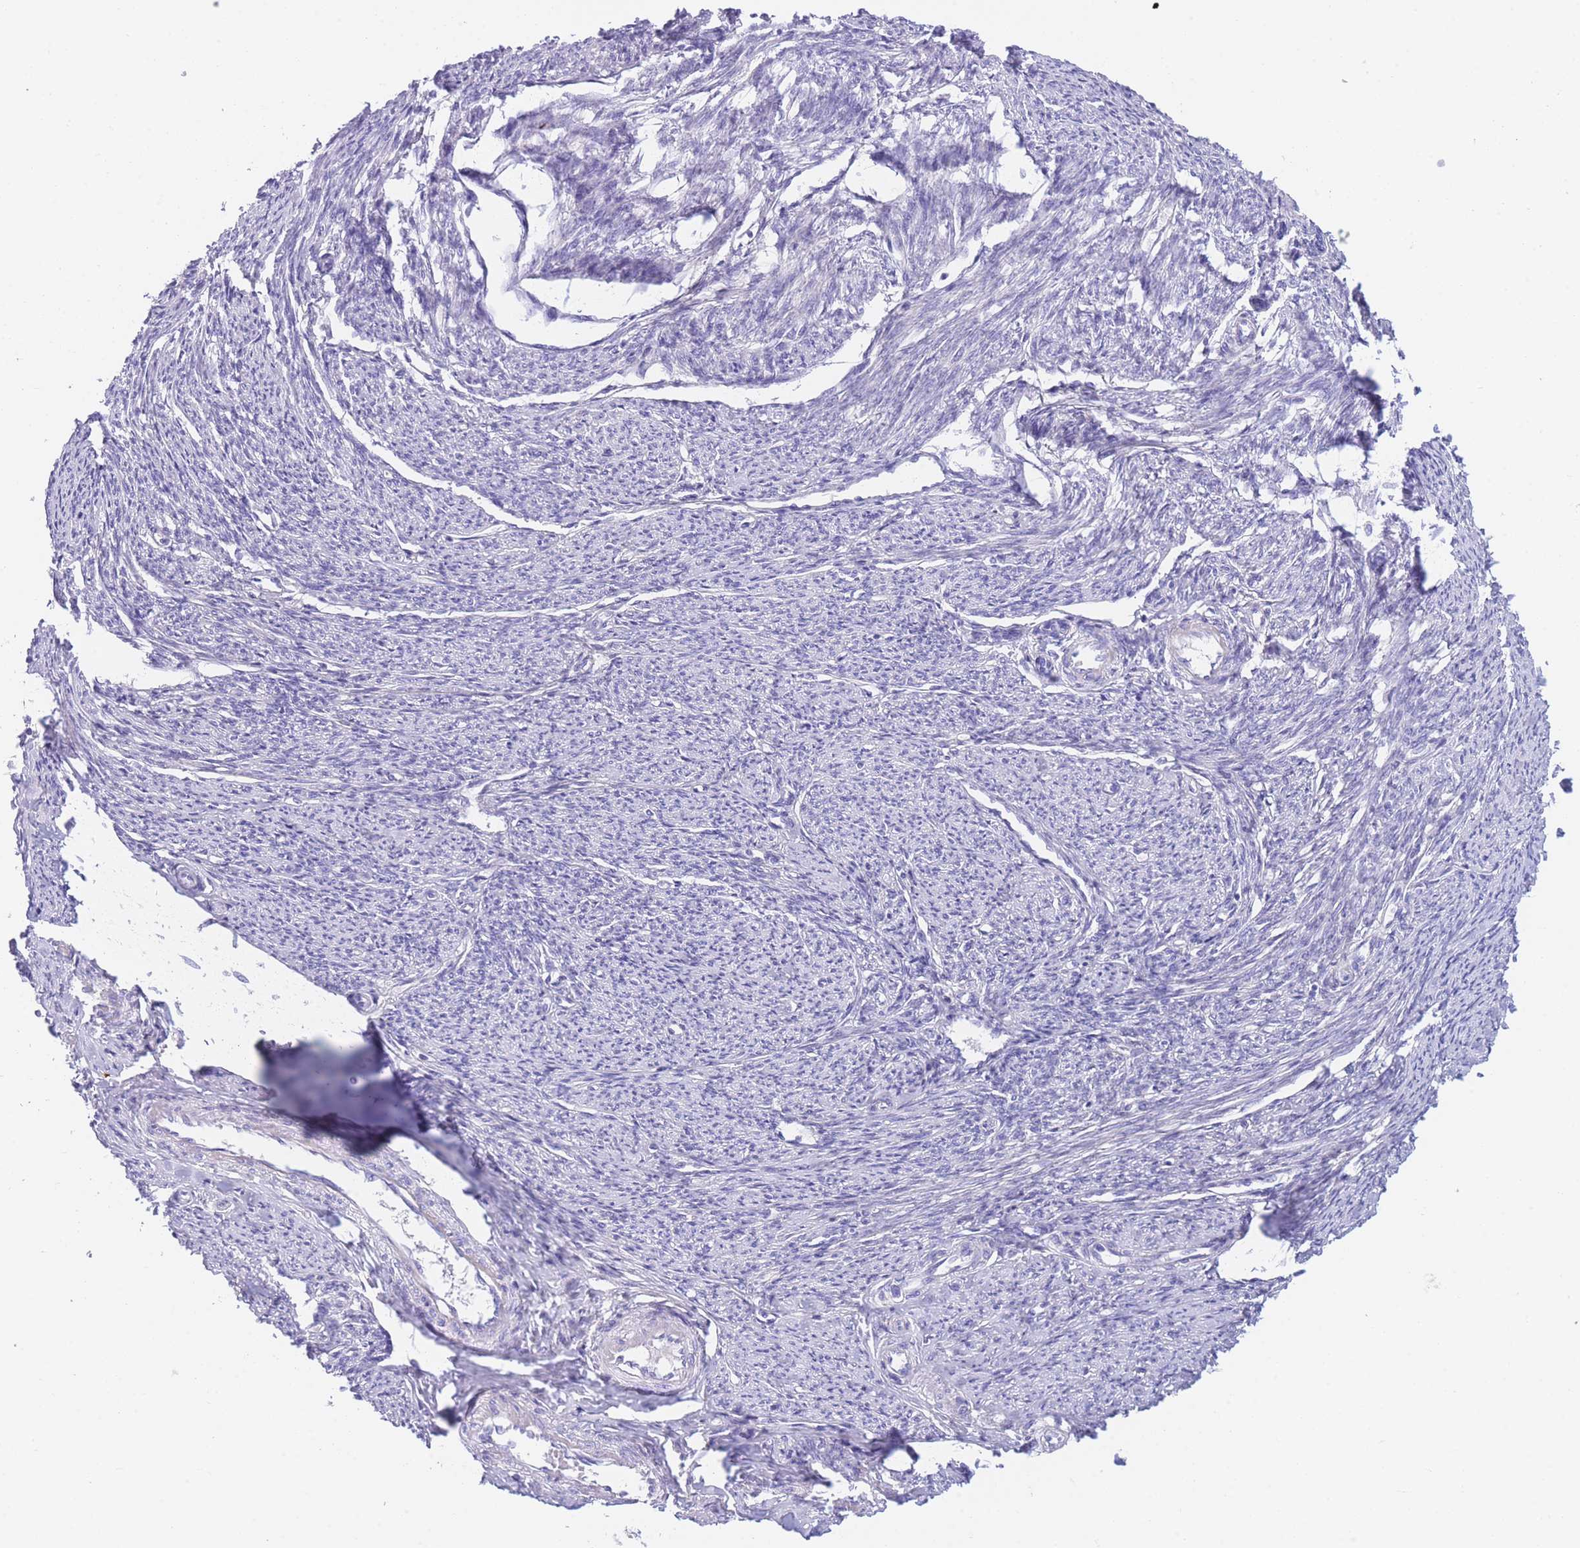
{"staining": {"intensity": "negative", "quantity": "none", "location": "none"}, "tissue": "smooth muscle", "cell_type": "Smooth muscle cells", "image_type": "normal", "snomed": [{"axis": "morphology", "description": "Normal tissue, NOS"}, {"axis": "topography", "description": "Smooth muscle"}, {"axis": "topography", "description": "Uterus"}], "caption": "Immunohistochemical staining of unremarkable human smooth muscle shows no significant positivity in smooth muscle cells. Brightfield microscopy of IHC stained with DAB (3,3'-diaminobenzidine) (brown) and hematoxylin (blue), captured at high magnification.", "gene": "PCDHB3", "patient": {"sex": "female", "age": 59}}